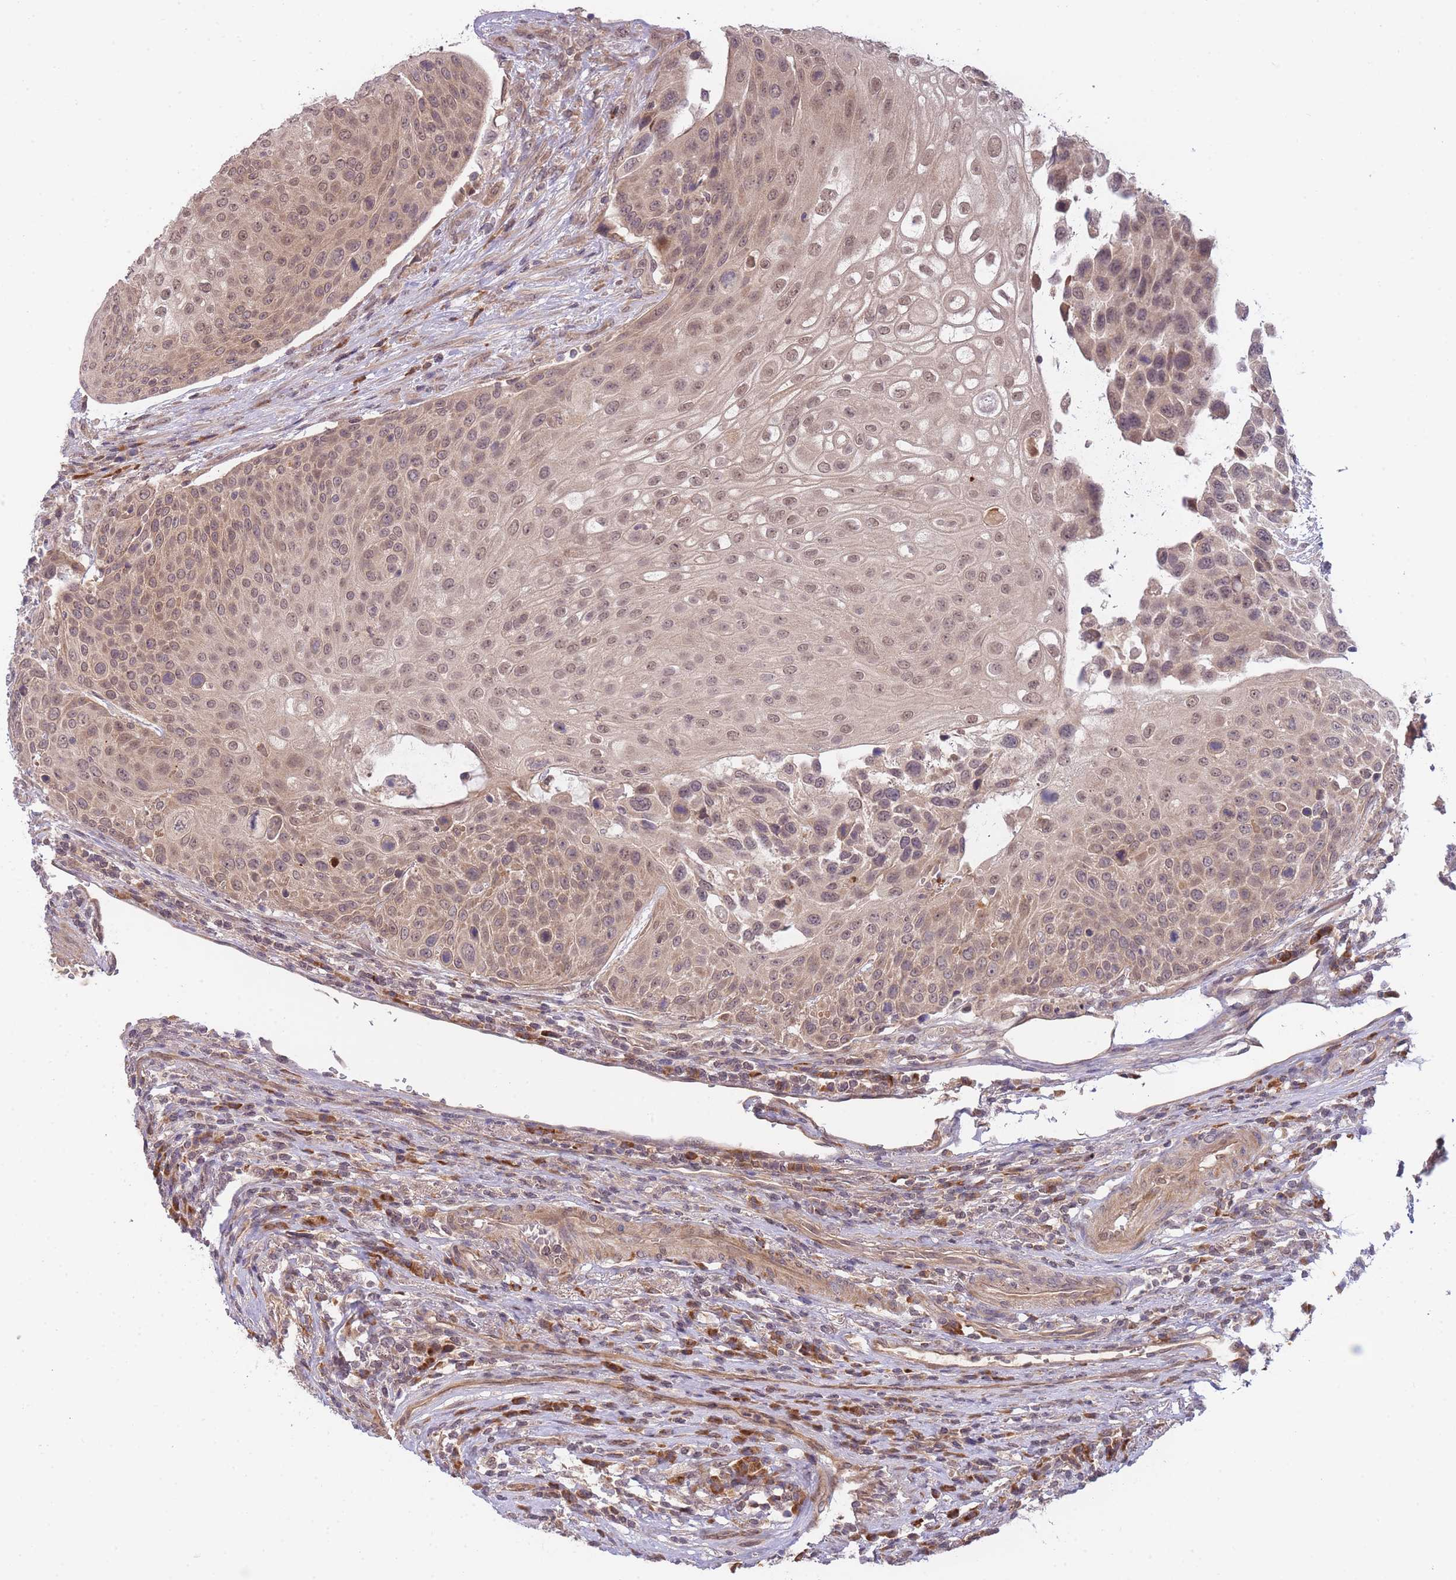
{"staining": {"intensity": "moderate", "quantity": "25%-75%", "location": "nuclear"}, "tissue": "urothelial cancer", "cell_type": "Tumor cells", "image_type": "cancer", "snomed": [{"axis": "morphology", "description": "Urothelial carcinoma, High grade"}, {"axis": "topography", "description": "Urinary bladder"}], "caption": "This is an image of immunohistochemistry staining of urothelial cancer, which shows moderate staining in the nuclear of tumor cells.", "gene": "SMC6", "patient": {"sex": "female", "age": 70}}